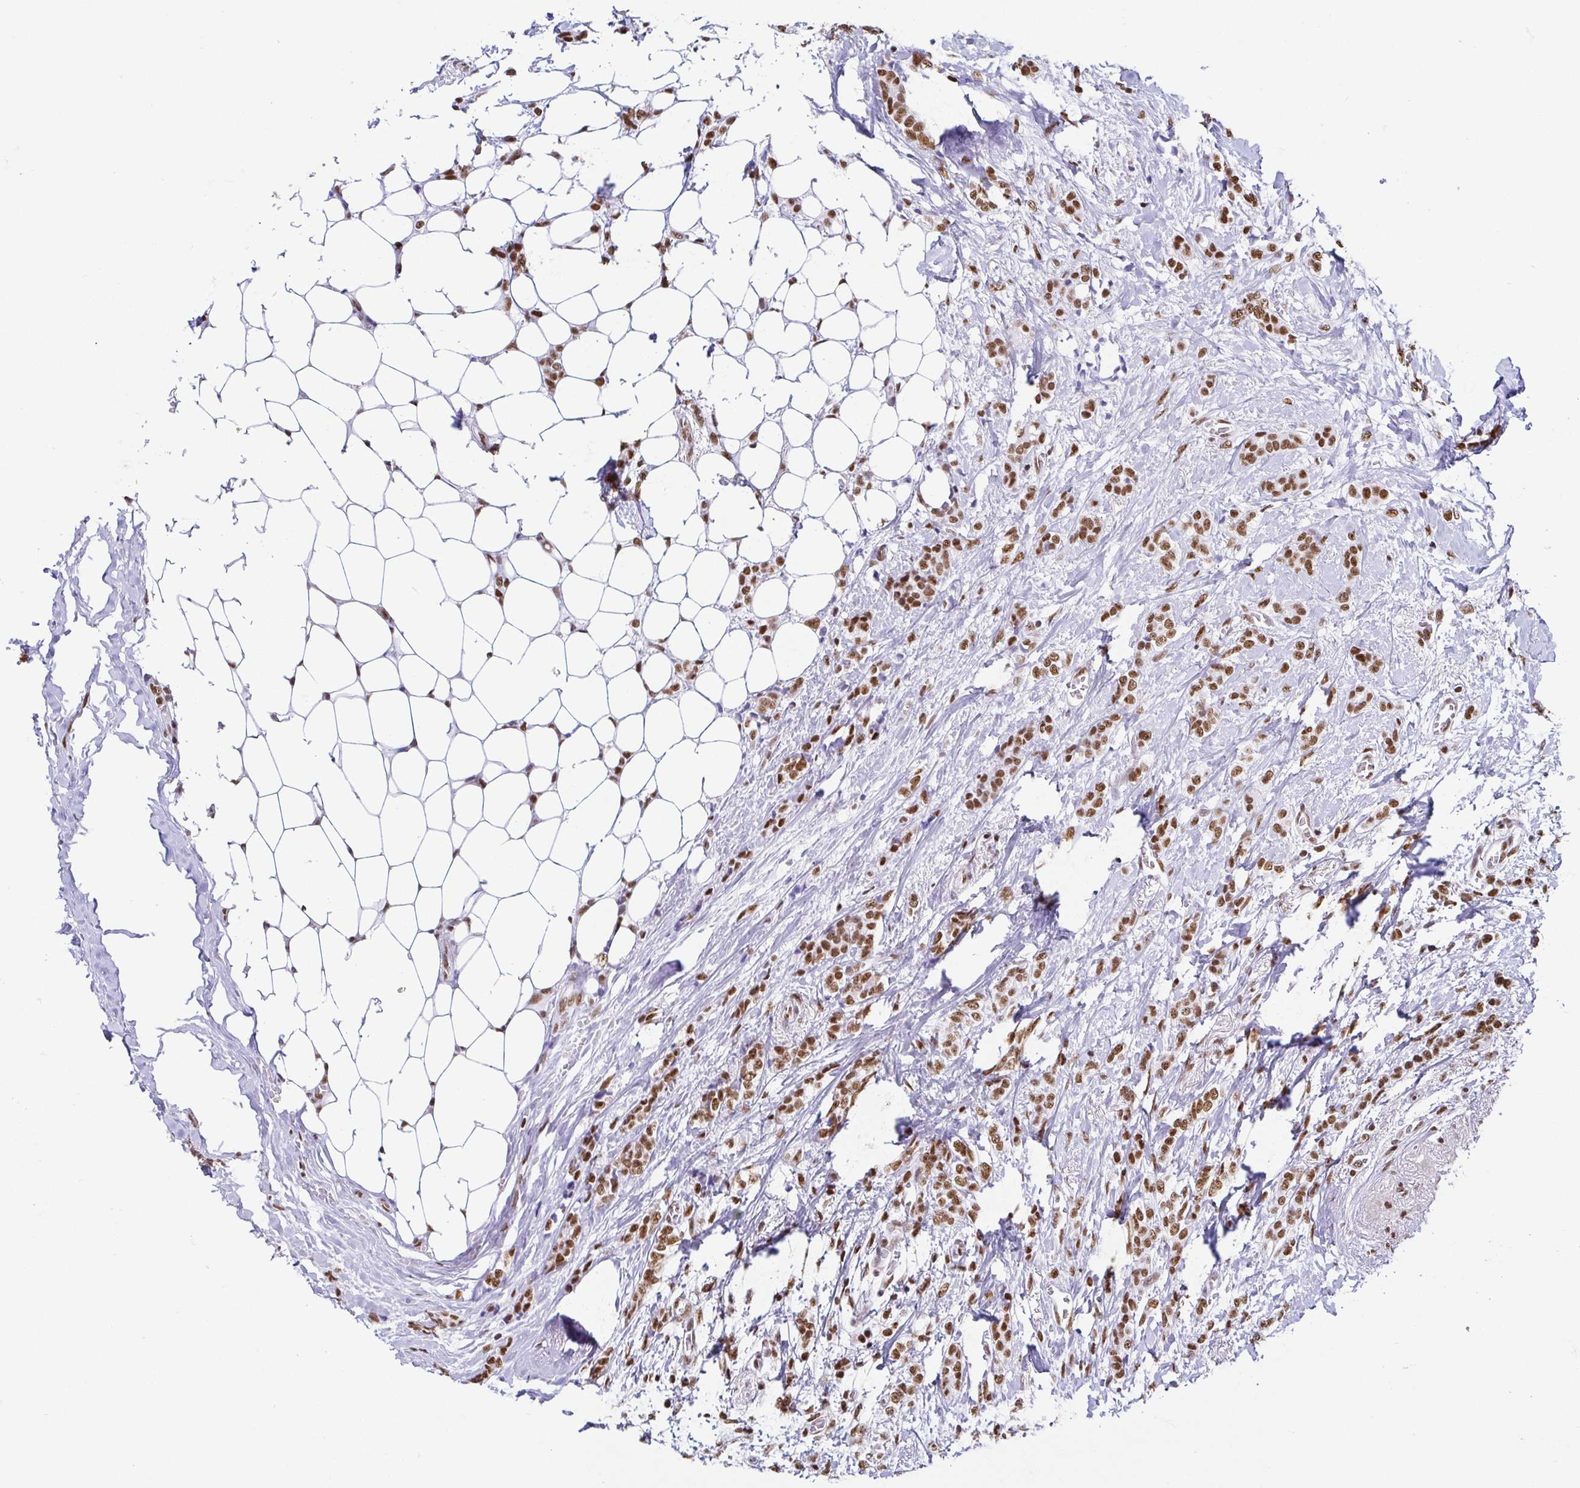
{"staining": {"intensity": "strong", "quantity": ">75%", "location": "nuclear"}, "tissue": "breast cancer", "cell_type": "Tumor cells", "image_type": "cancer", "snomed": [{"axis": "morphology", "description": "Normal tissue, NOS"}, {"axis": "morphology", "description": "Duct carcinoma"}, {"axis": "topography", "description": "Breast"}], "caption": "Immunohistochemistry (IHC) photomicrograph of neoplastic tissue: breast cancer stained using immunohistochemistry demonstrates high levels of strong protein expression localized specifically in the nuclear of tumor cells, appearing as a nuclear brown color.", "gene": "EWSR1", "patient": {"sex": "female", "age": 77}}